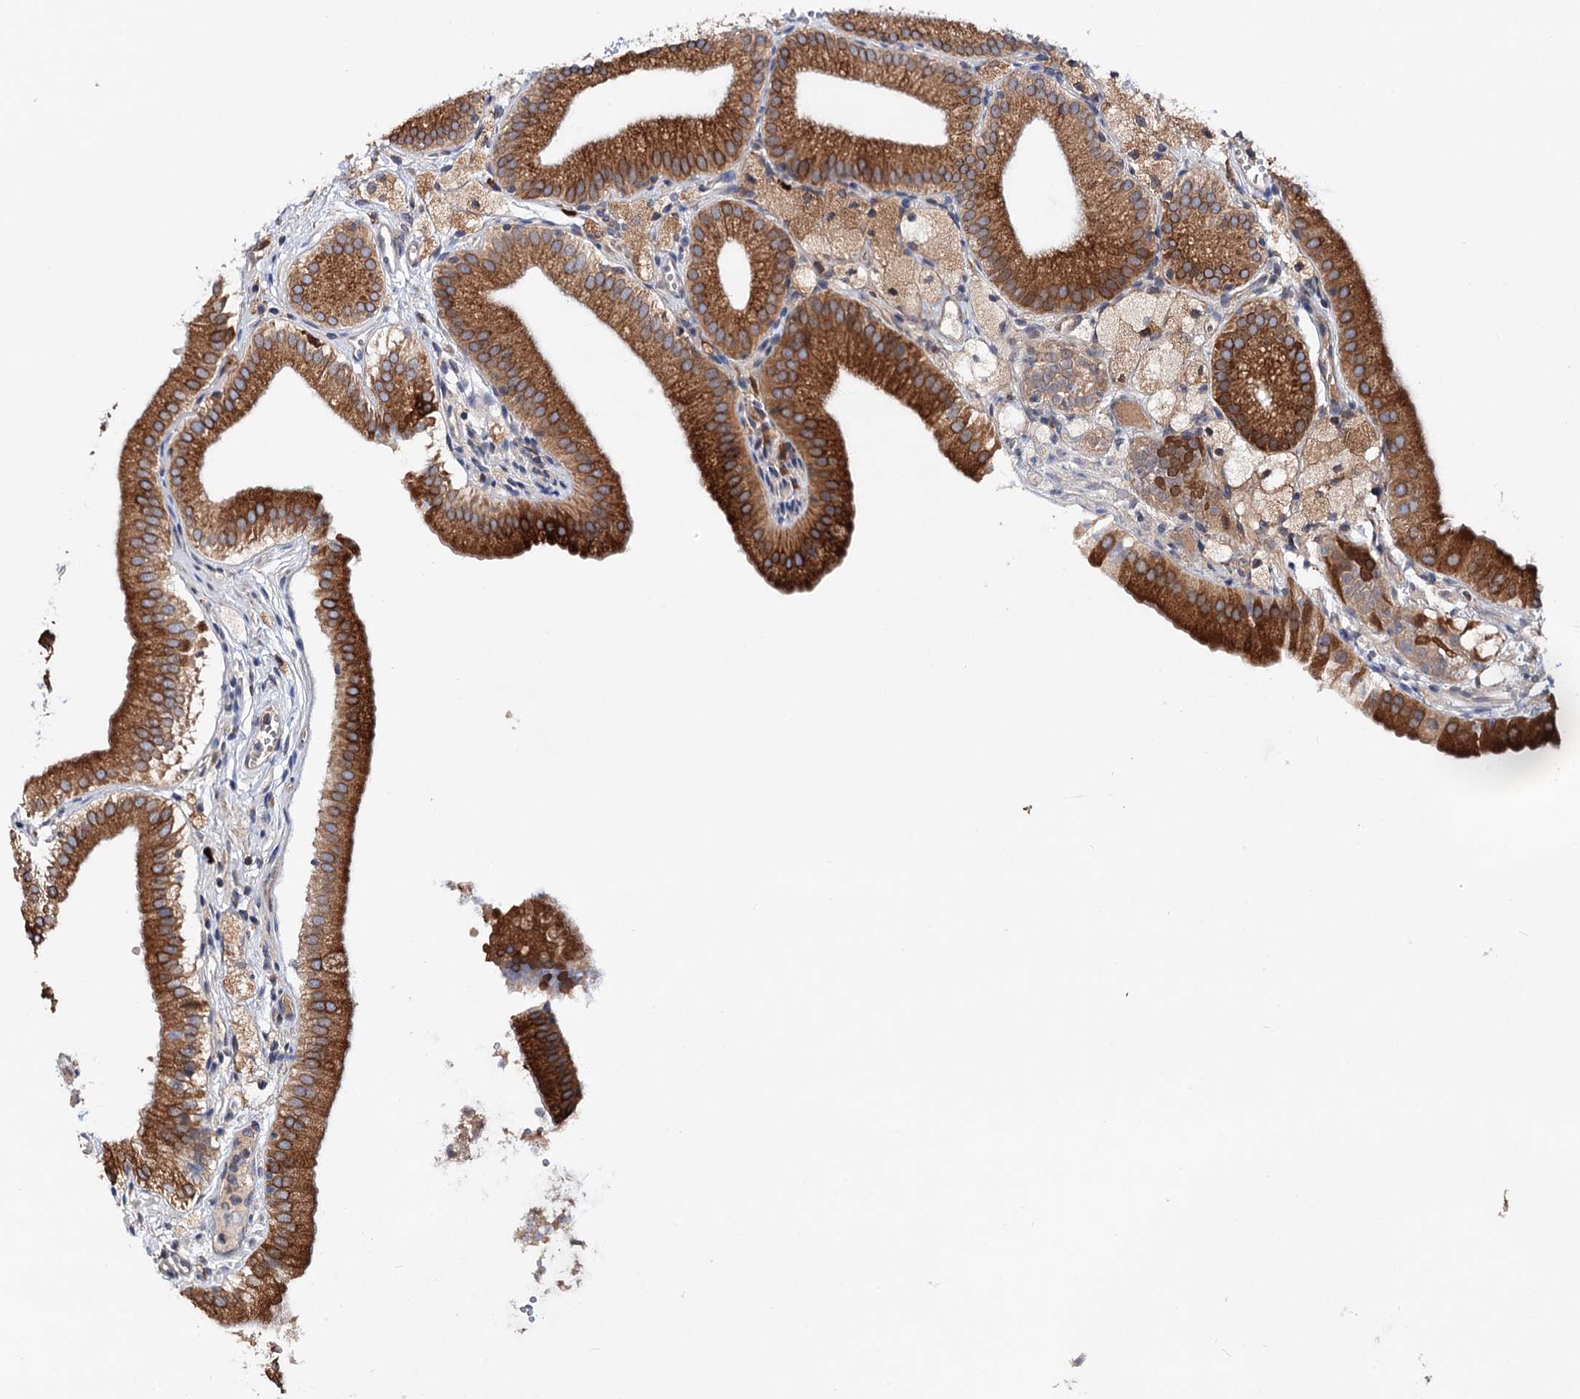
{"staining": {"intensity": "strong", "quantity": ">75%", "location": "cytoplasmic/membranous"}, "tissue": "gallbladder", "cell_type": "Glandular cells", "image_type": "normal", "snomed": [{"axis": "morphology", "description": "Normal tissue, NOS"}, {"axis": "topography", "description": "Gallbladder"}], "caption": "Protein expression analysis of unremarkable human gallbladder reveals strong cytoplasmic/membranous expression in approximately >75% of glandular cells. Nuclei are stained in blue.", "gene": "ERP29", "patient": {"sex": "male", "age": 55}}